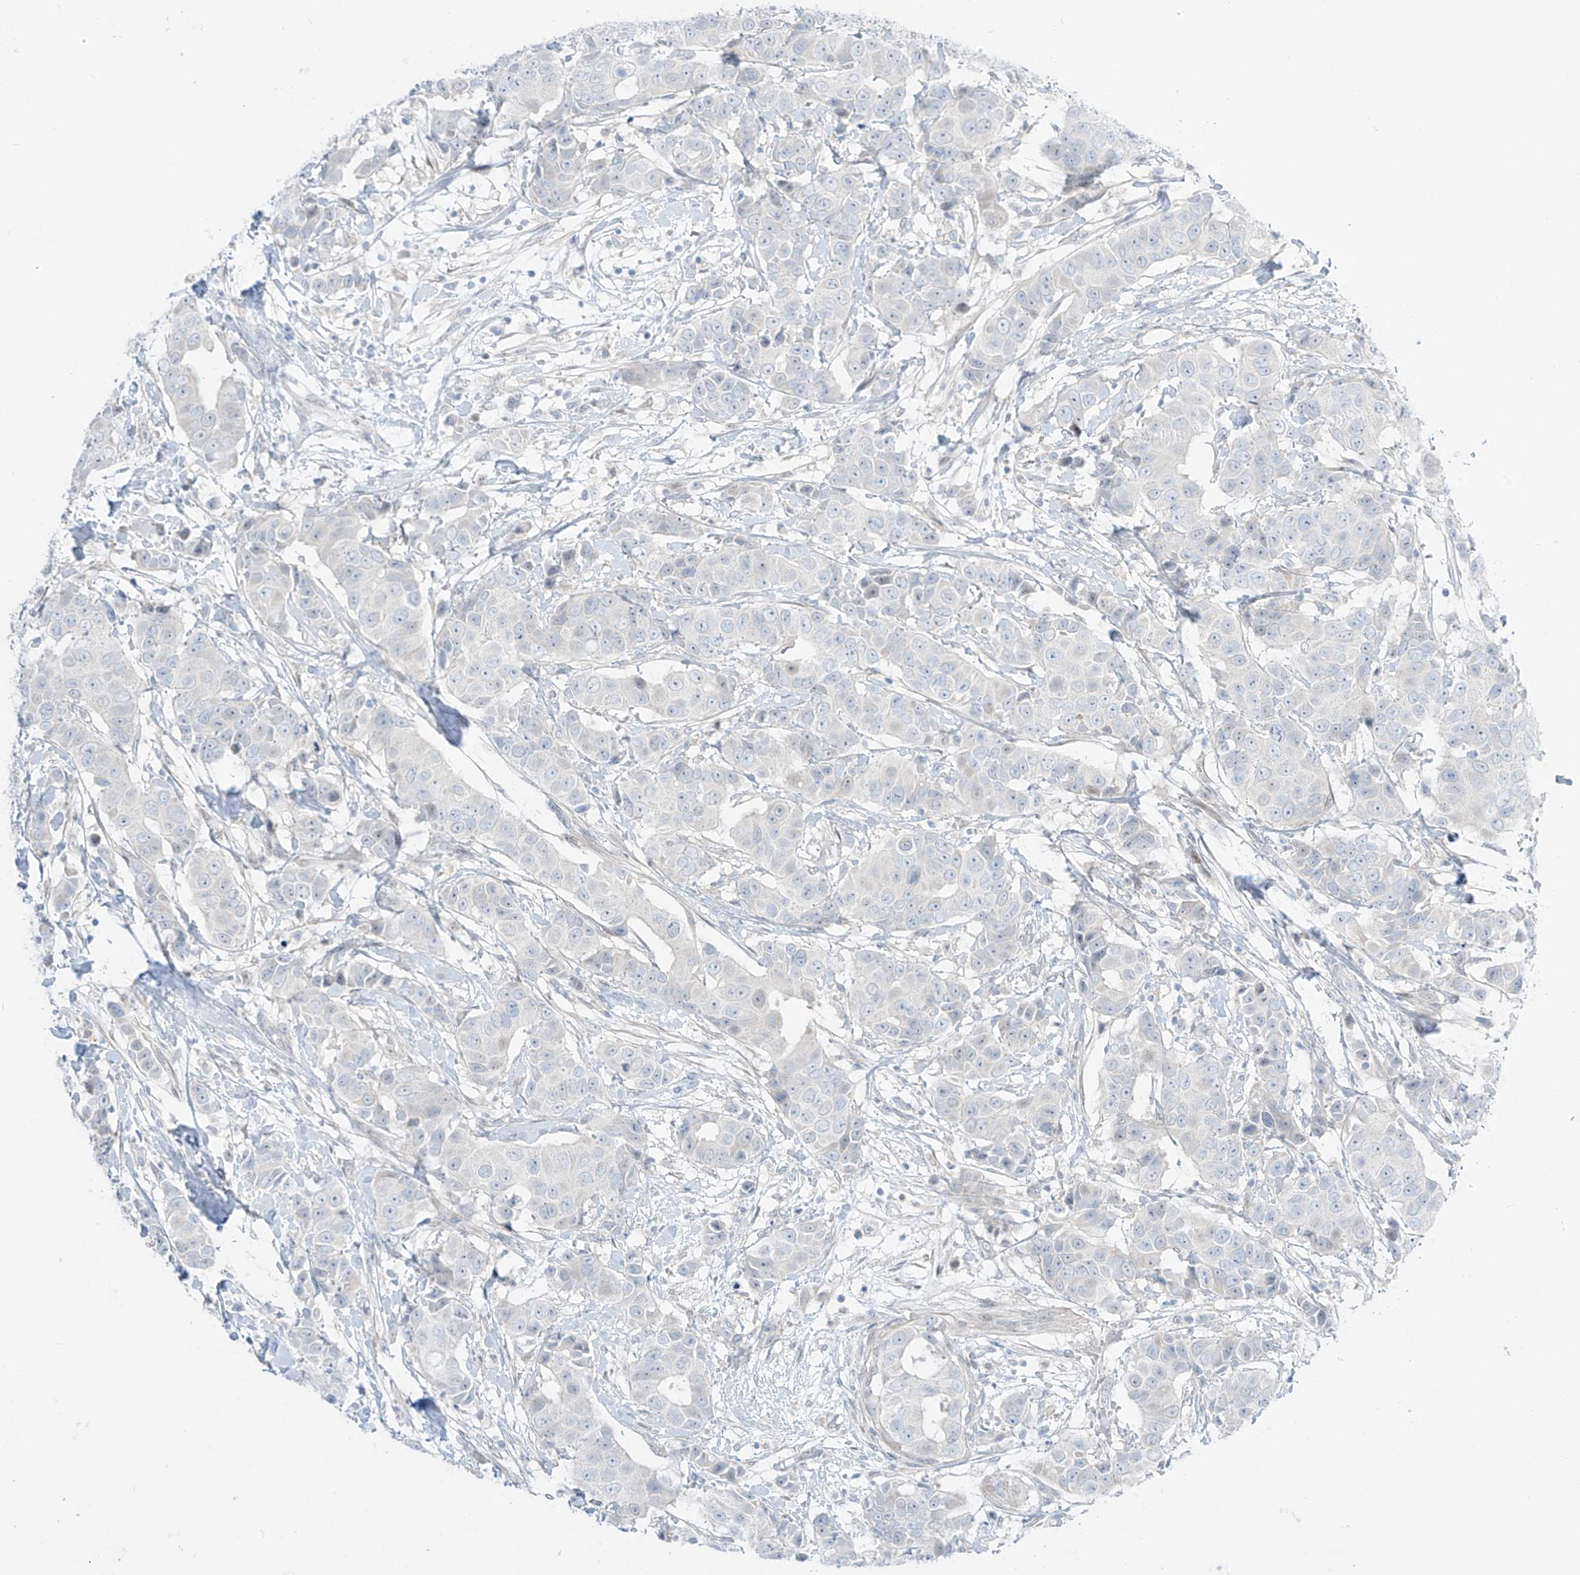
{"staining": {"intensity": "negative", "quantity": "none", "location": "none"}, "tissue": "breast cancer", "cell_type": "Tumor cells", "image_type": "cancer", "snomed": [{"axis": "morphology", "description": "Normal tissue, NOS"}, {"axis": "morphology", "description": "Duct carcinoma"}, {"axis": "topography", "description": "Breast"}], "caption": "DAB immunohistochemical staining of breast infiltrating ductal carcinoma displays no significant expression in tumor cells.", "gene": "ASPRV1", "patient": {"sex": "female", "age": 39}}